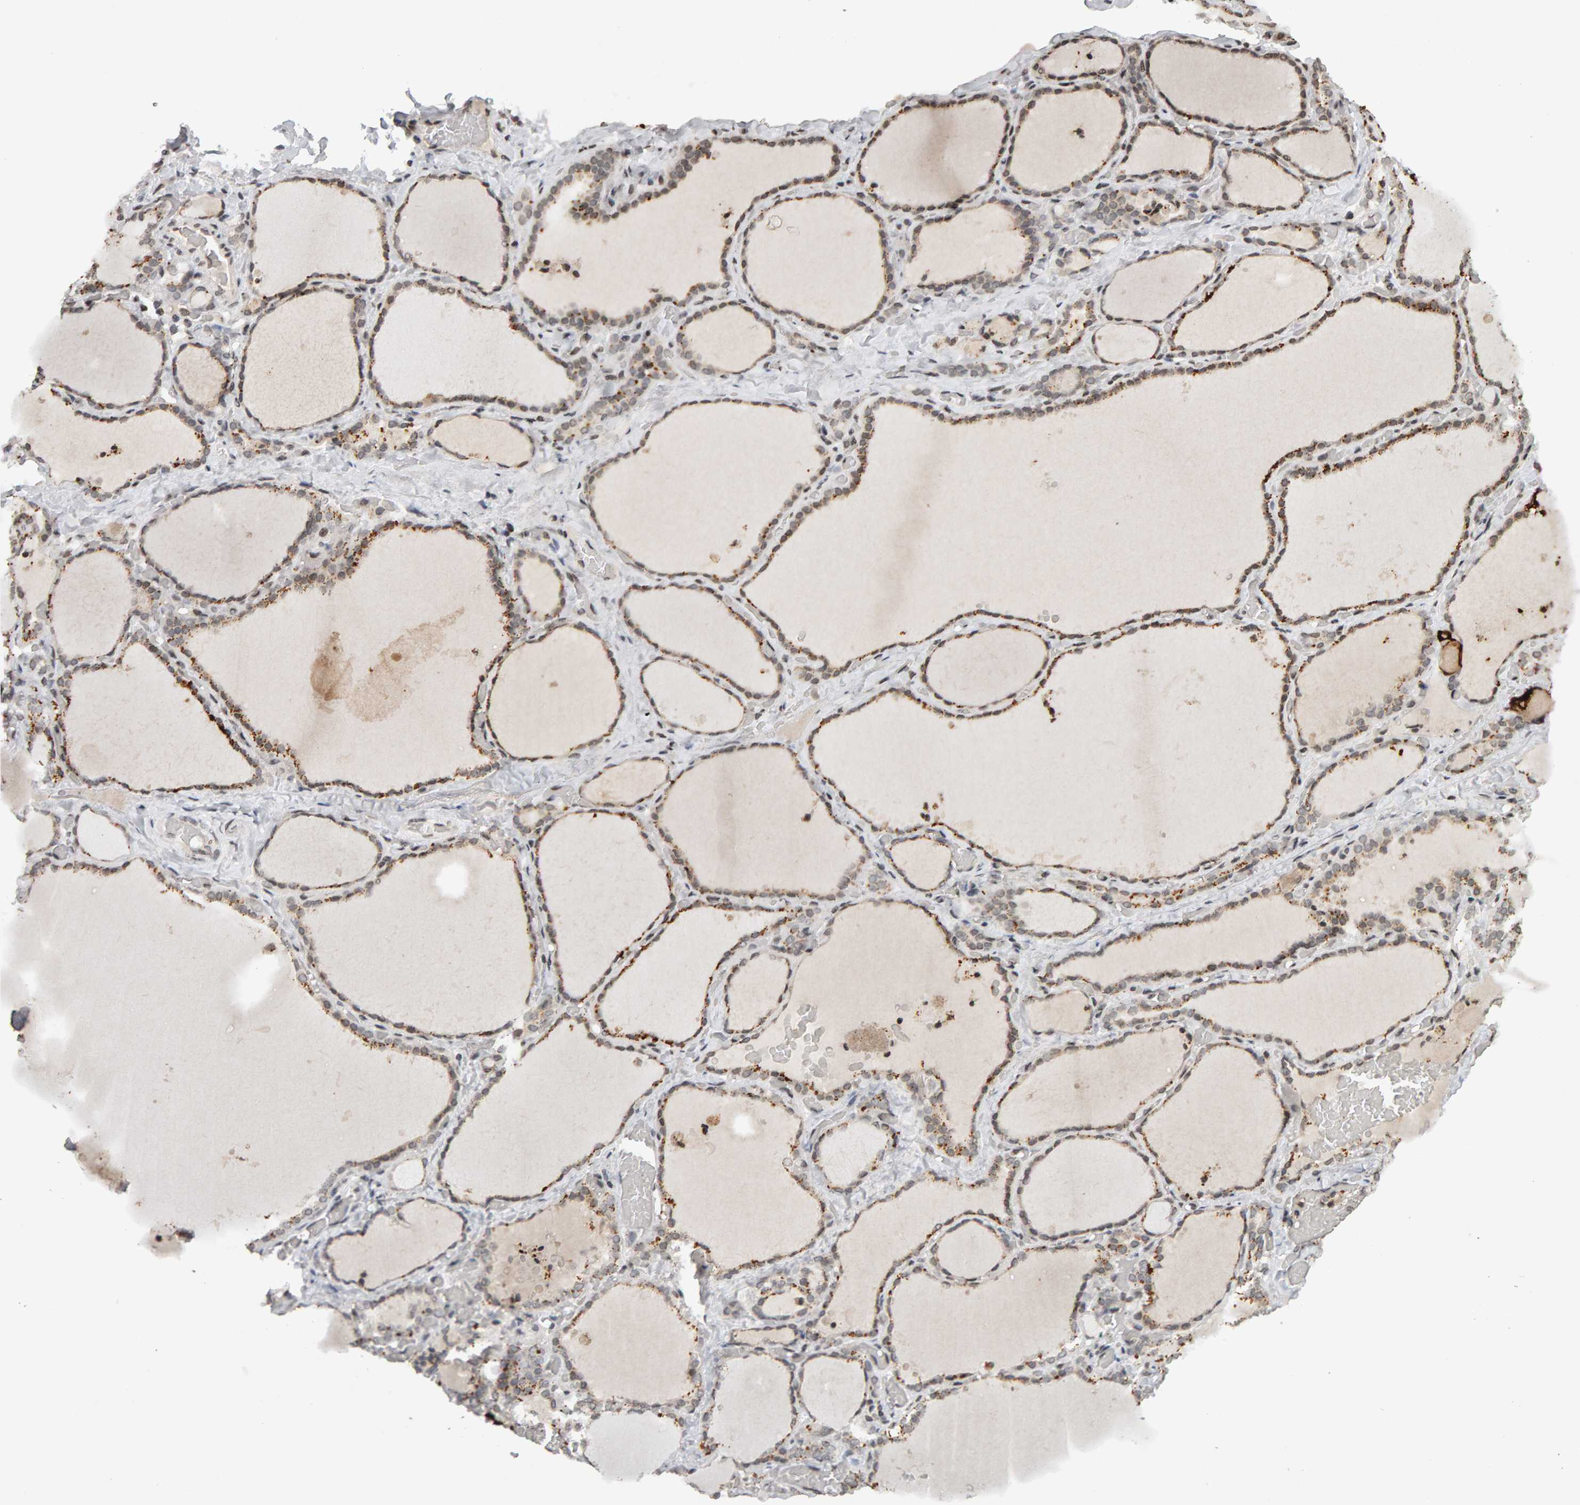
{"staining": {"intensity": "weak", "quantity": ">75%", "location": "cytoplasmic/membranous"}, "tissue": "thyroid gland", "cell_type": "Glandular cells", "image_type": "normal", "snomed": [{"axis": "morphology", "description": "Normal tissue, NOS"}, {"axis": "topography", "description": "Thyroid gland"}], "caption": "The micrograph exhibits staining of benign thyroid gland, revealing weak cytoplasmic/membranous protein expression (brown color) within glandular cells.", "gene": "TRAM1", "patient": {"sex": "female", "age": 22}}